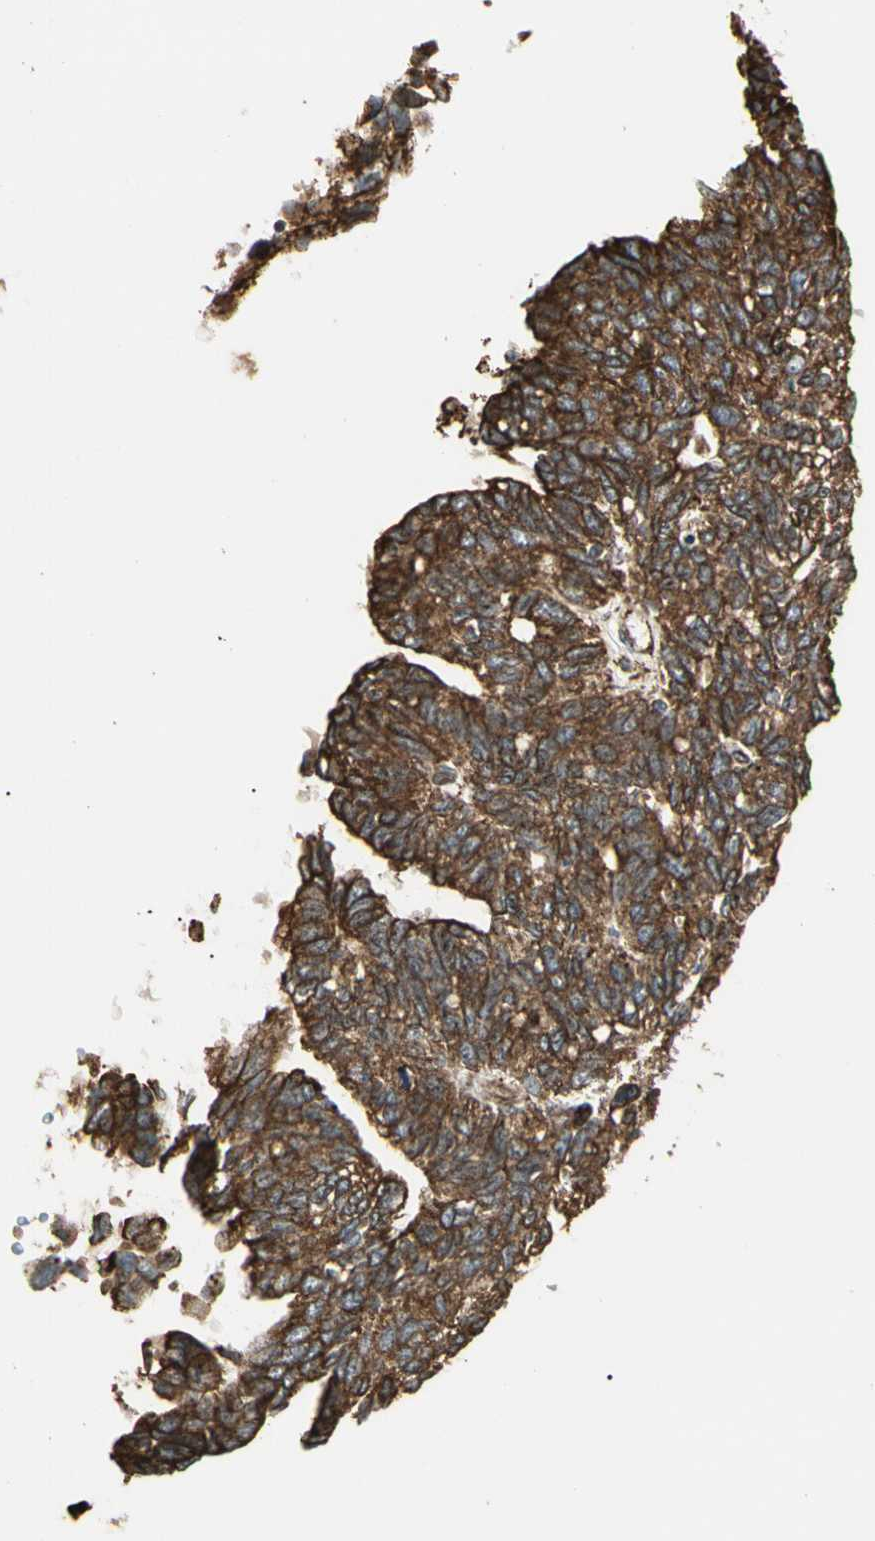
{"staining": {"intensity": "strong", "quantity": ">75%", "location": "cytoplasmic/membranous"}, "tissue": "ovarian cancer", "cell_type": "Tumor cells", "image_type": "cancer", "snomed": [{"axis": "morphology", "description": "Cystadenocarcinoma, serous, NOS"}, {"axis": "topography", "description": "Ovary"}], "caption": "Ovarian cancer stained for a protein demonstrates strong cytoplasmic/membranous positivity in tumor cells.", "gene": "HSP90B1", "patient": {"sex": "female", "age": 79}}